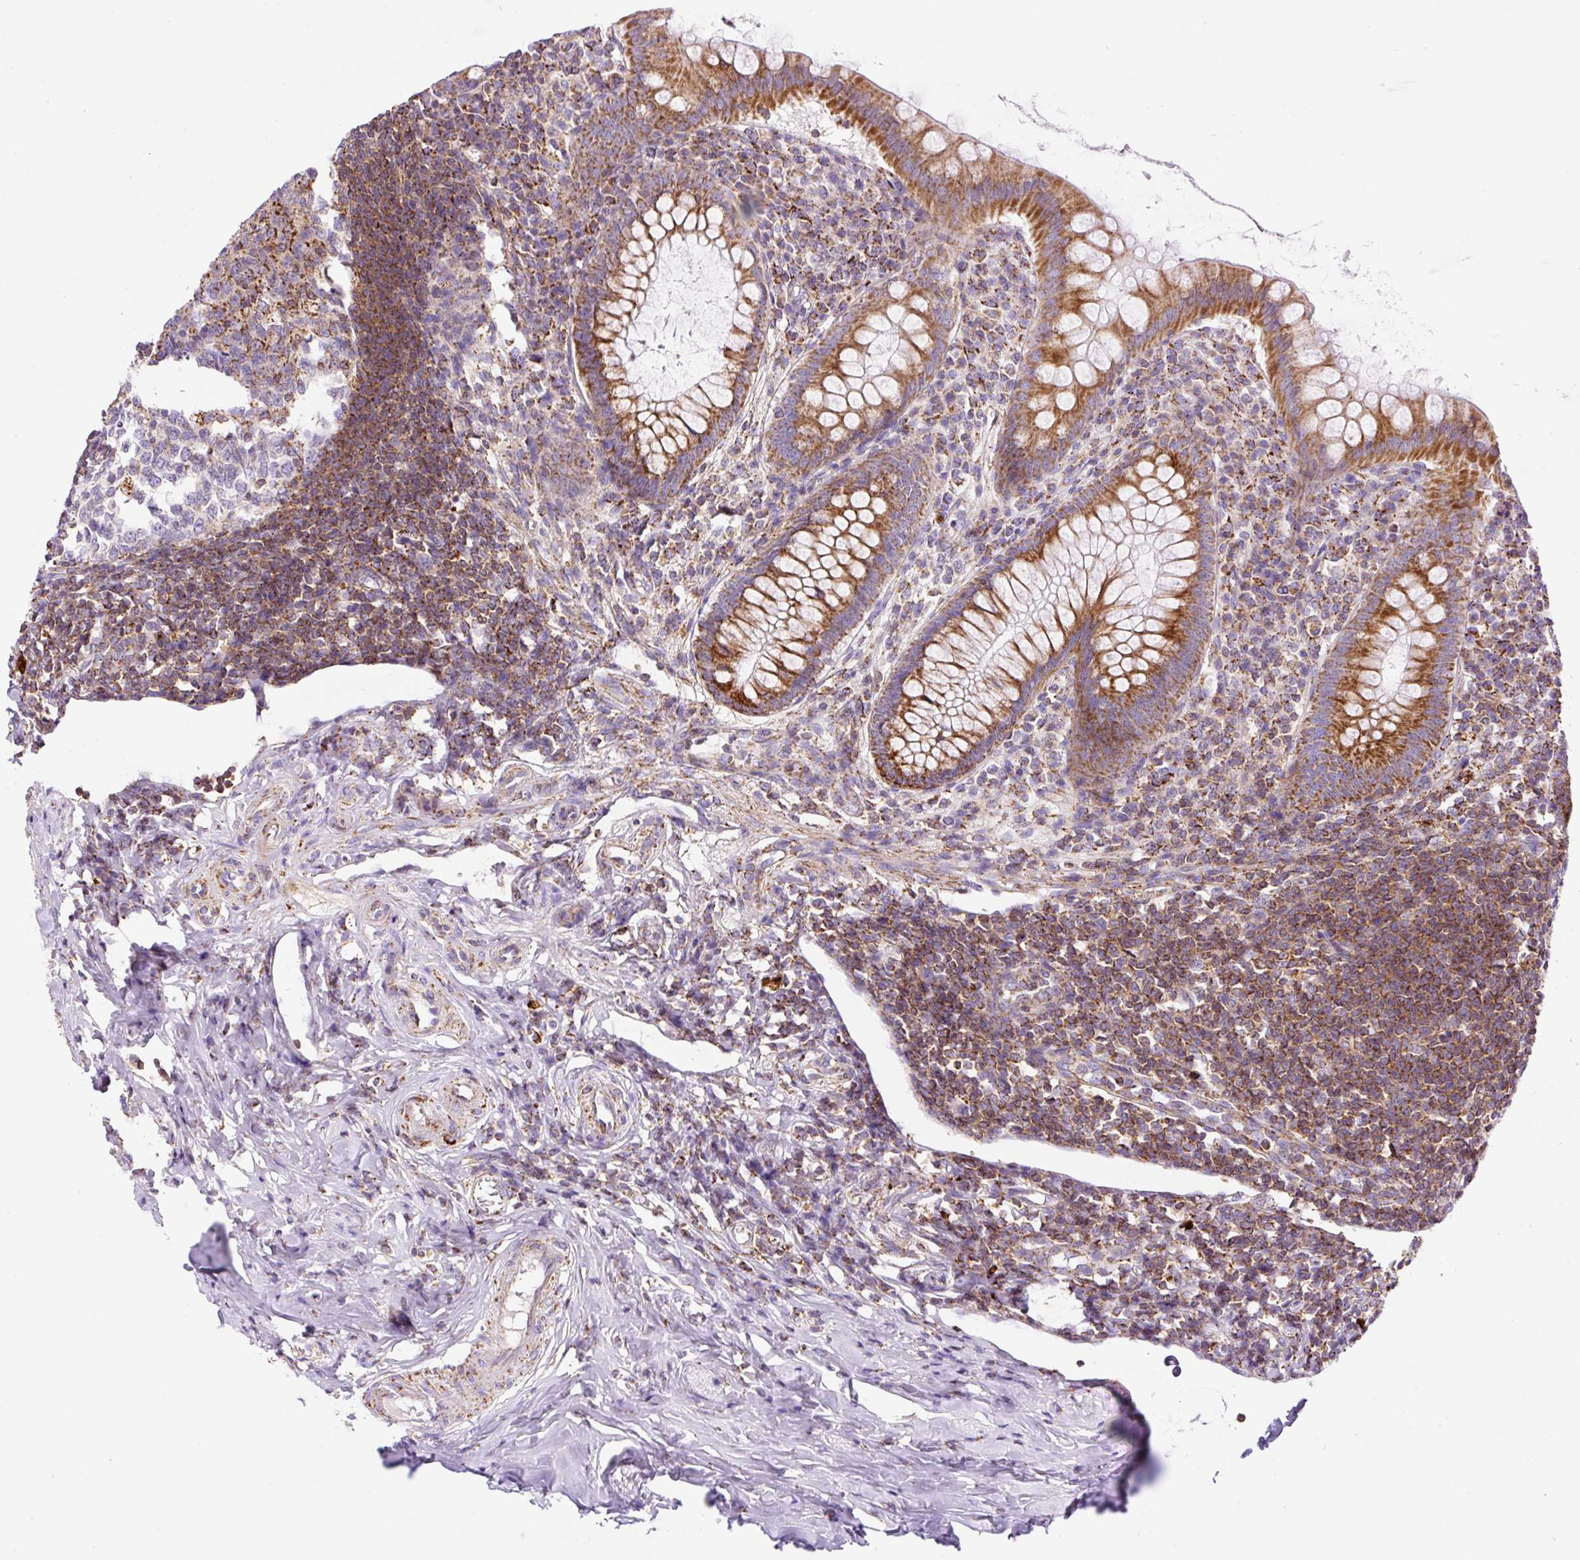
{"staining": {"intensity": "moderate", "quantity": ">75%", "location": "cytoplasmic/membranous"}, "tissue": "appendix", "cell_type": "Glandular cells", "image_type": "normal", "snomed": [{"axis": "morphology", "description": "Normal tissue, NOS"}, {"axis": "topography", "description": "Appendix"}], "caption": "High-power microscopy captured an immunohistochemistry (IHC) histopathology image of unremarkable appendix, revealing moderate cytoplasmic/membranous expression in approximately >75% of glandular cells. (Stains: DAB (3,3'-diaminobenzidine) in brown, nuclei in blue, Microscopy: brightfield microscopy at high magnification).", "gene": "NF1", "patient": {"sex": "female", "age": 33}}